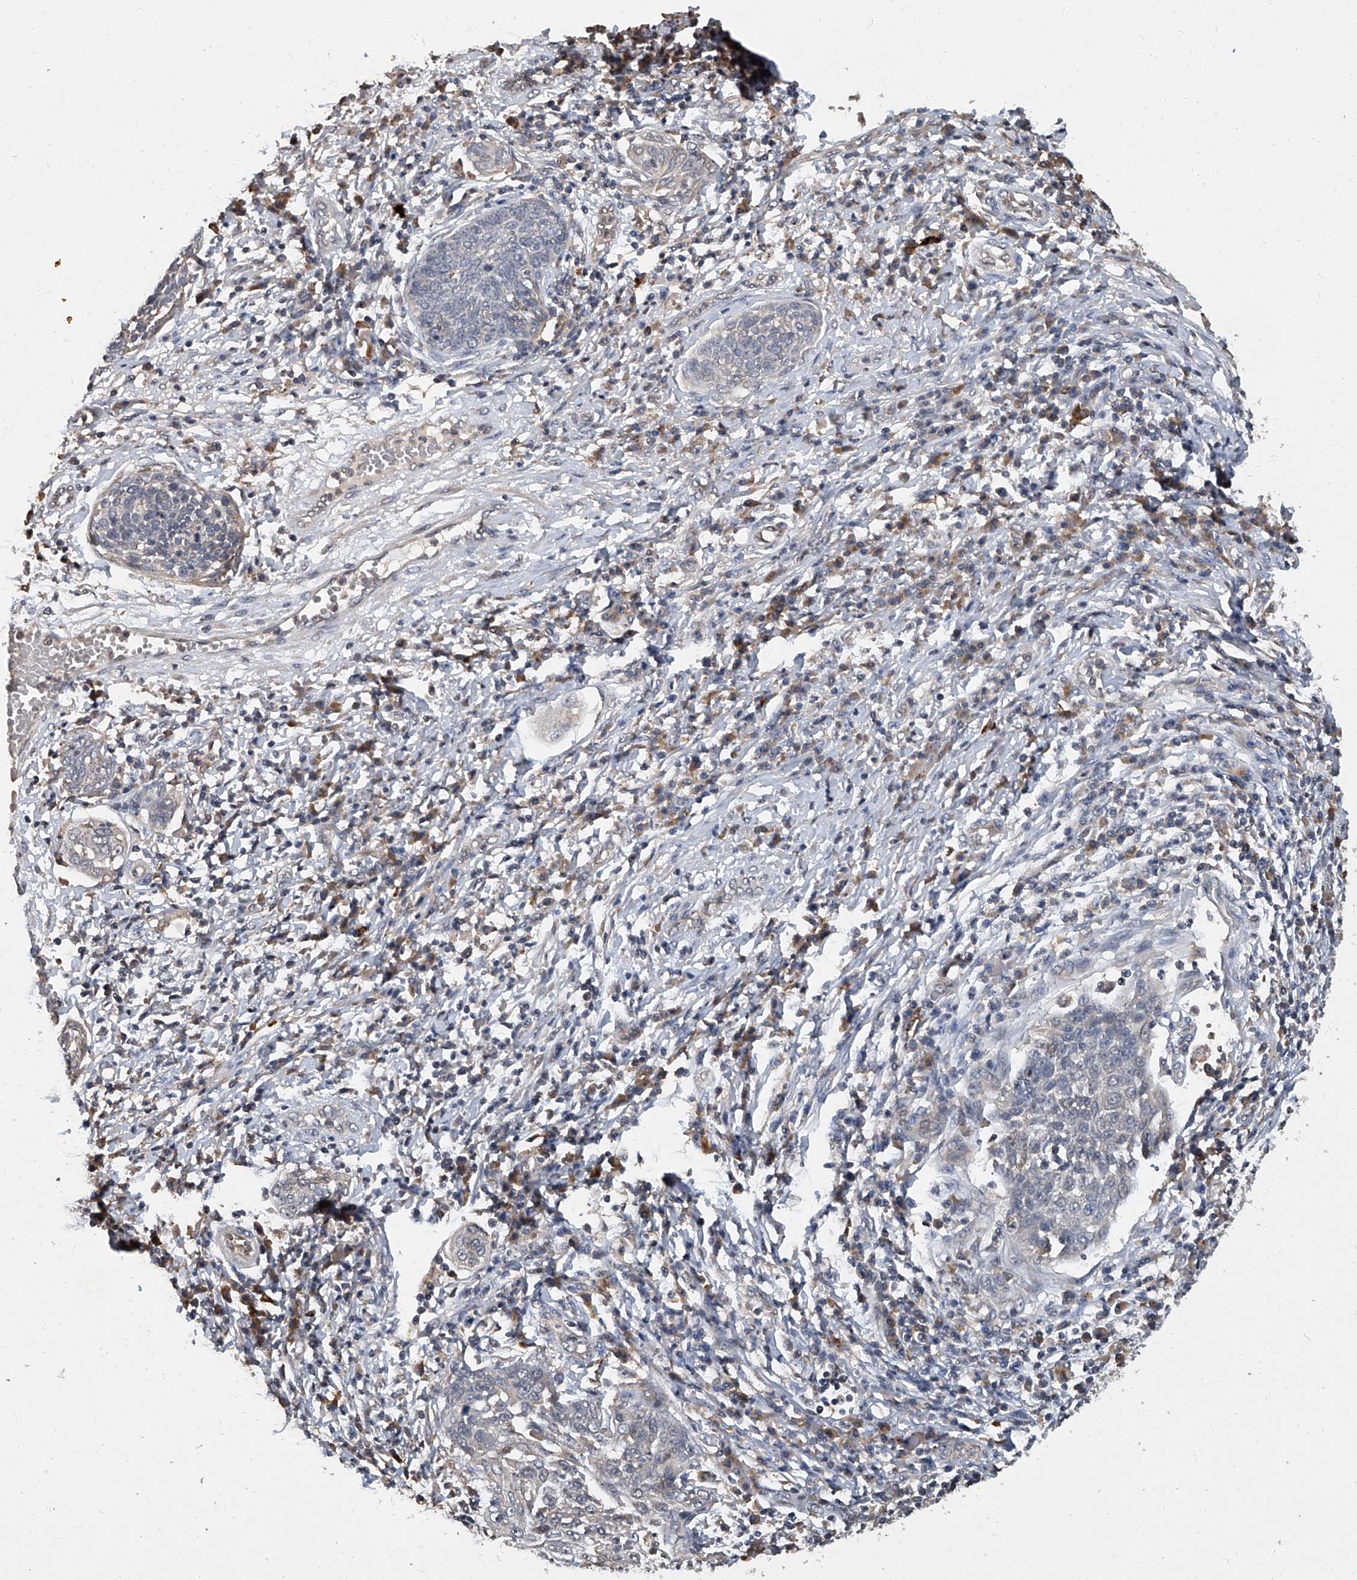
{"staining": {"intensity": "negative", "quantity": "none", "location": "none"}, "tissue": "cervical cancer", "cell_type": "Tumor cells", "image_type": "cancer", "snomed": [{"axis": "morphology", "description": "Squamous cell carcinoma, NOS"}, {"axis": "topography", "description": "Cervix"}], "caption": "There is no significant expression in tumor cells of cervical squamous cell carcinoma.", "gene": "JAG2", "patient": {"sex": "female", "age": 34}}